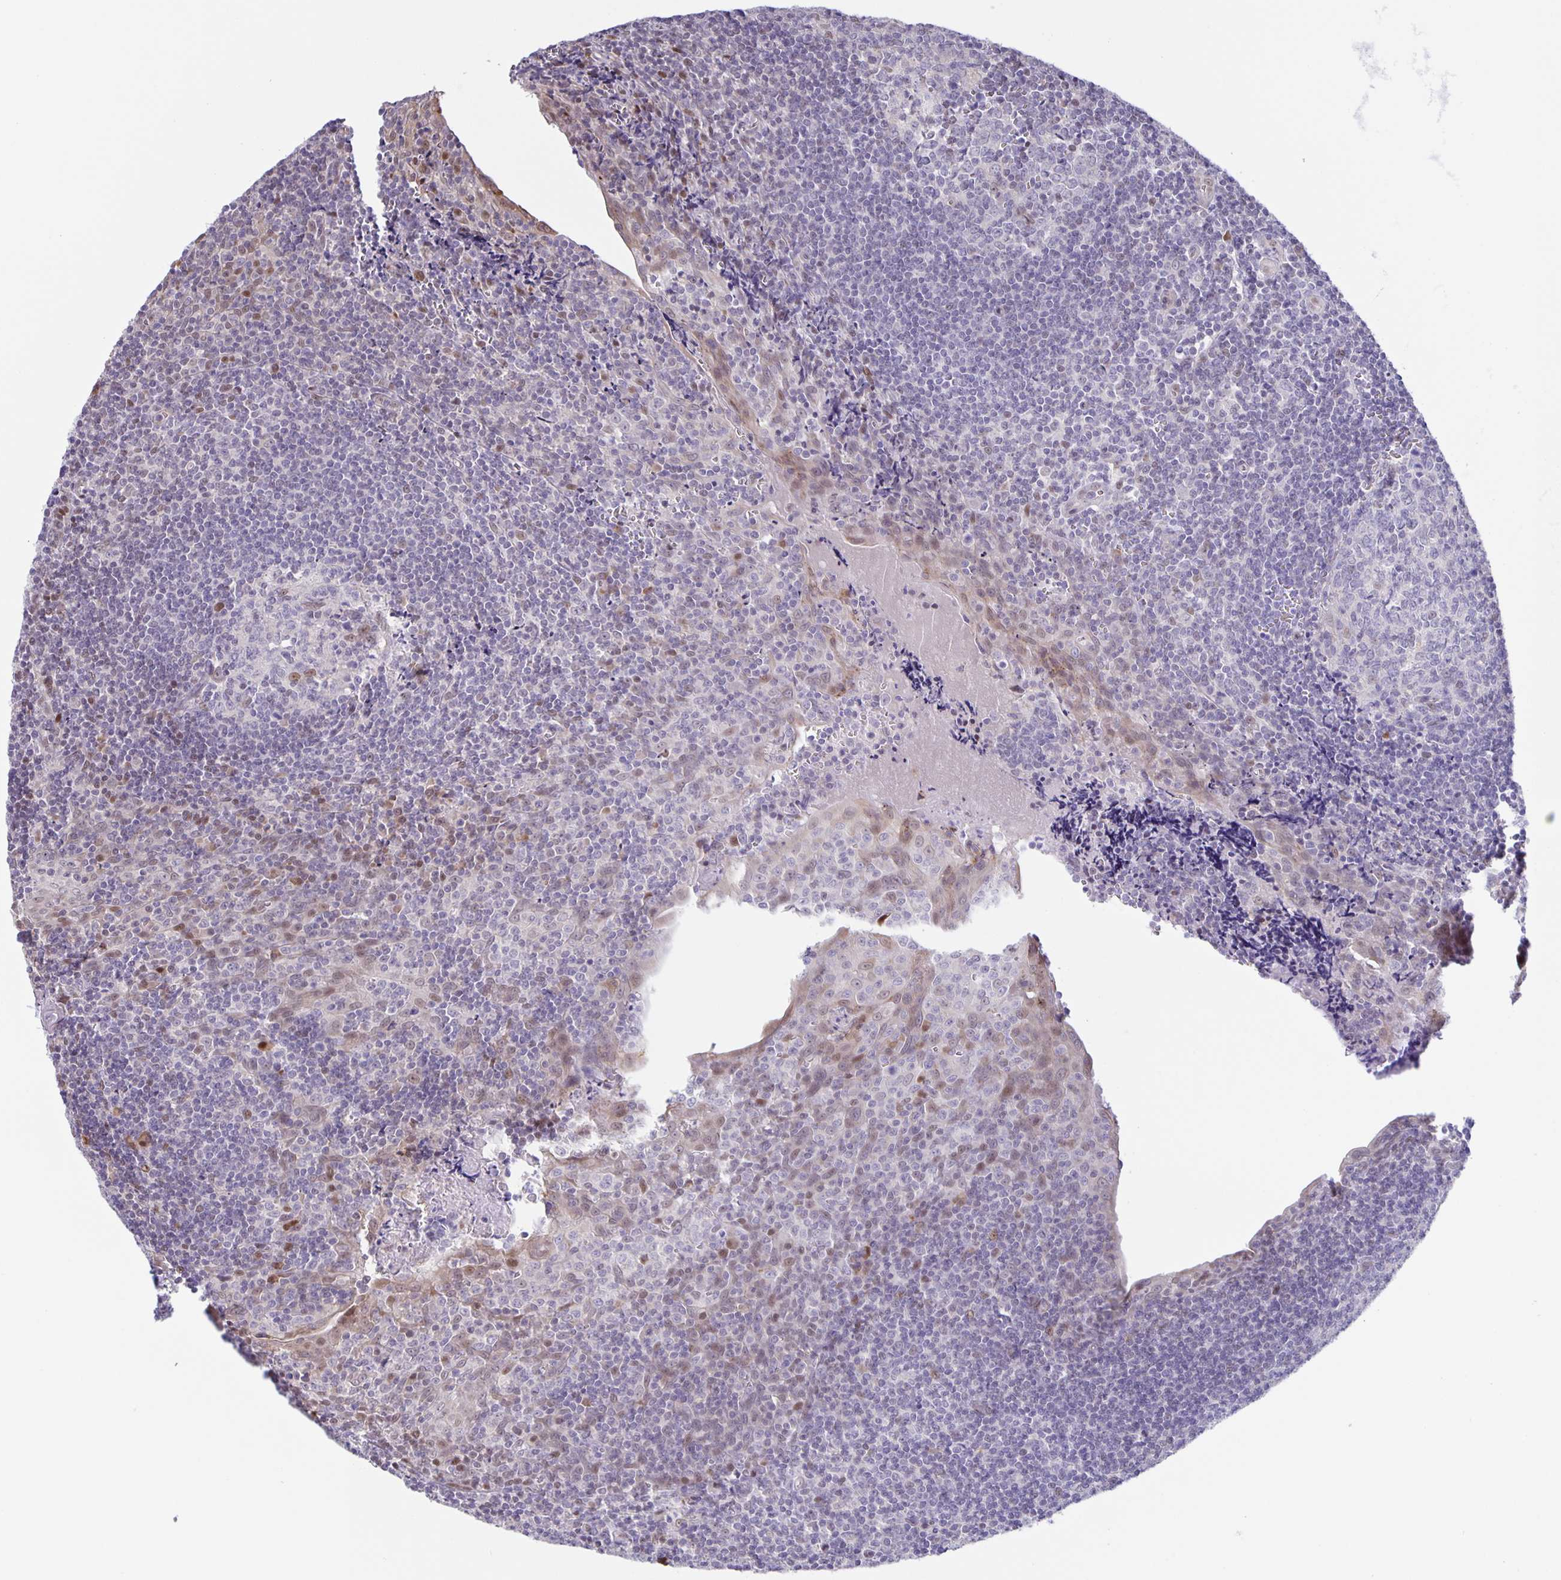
{"staining": {"intensity": "weak", "quantity": "<25%", "location": "nuclear"}, "tissue": "tonsil", "cell_type": "Germinal center cells", "image_type": "normal", "snomed": [{"axis": "morphology", "description": "Normal tissue, NOS"}, {"axis": "morphology", "description": "Inflammation, NOS"}, {"axis": "topography", "description": "Tonsil"}], "caption": "Tonsil was stained to show a protein in brown. There is no significant positivity in germinal center cells. Brightfield microscopy of immunohistochemistry stained with DAB (brown) and hematoxylin (blue), captured at high magnification.", "gene": "MAPK12", "patient": {"sex": "female", "age": 31}}